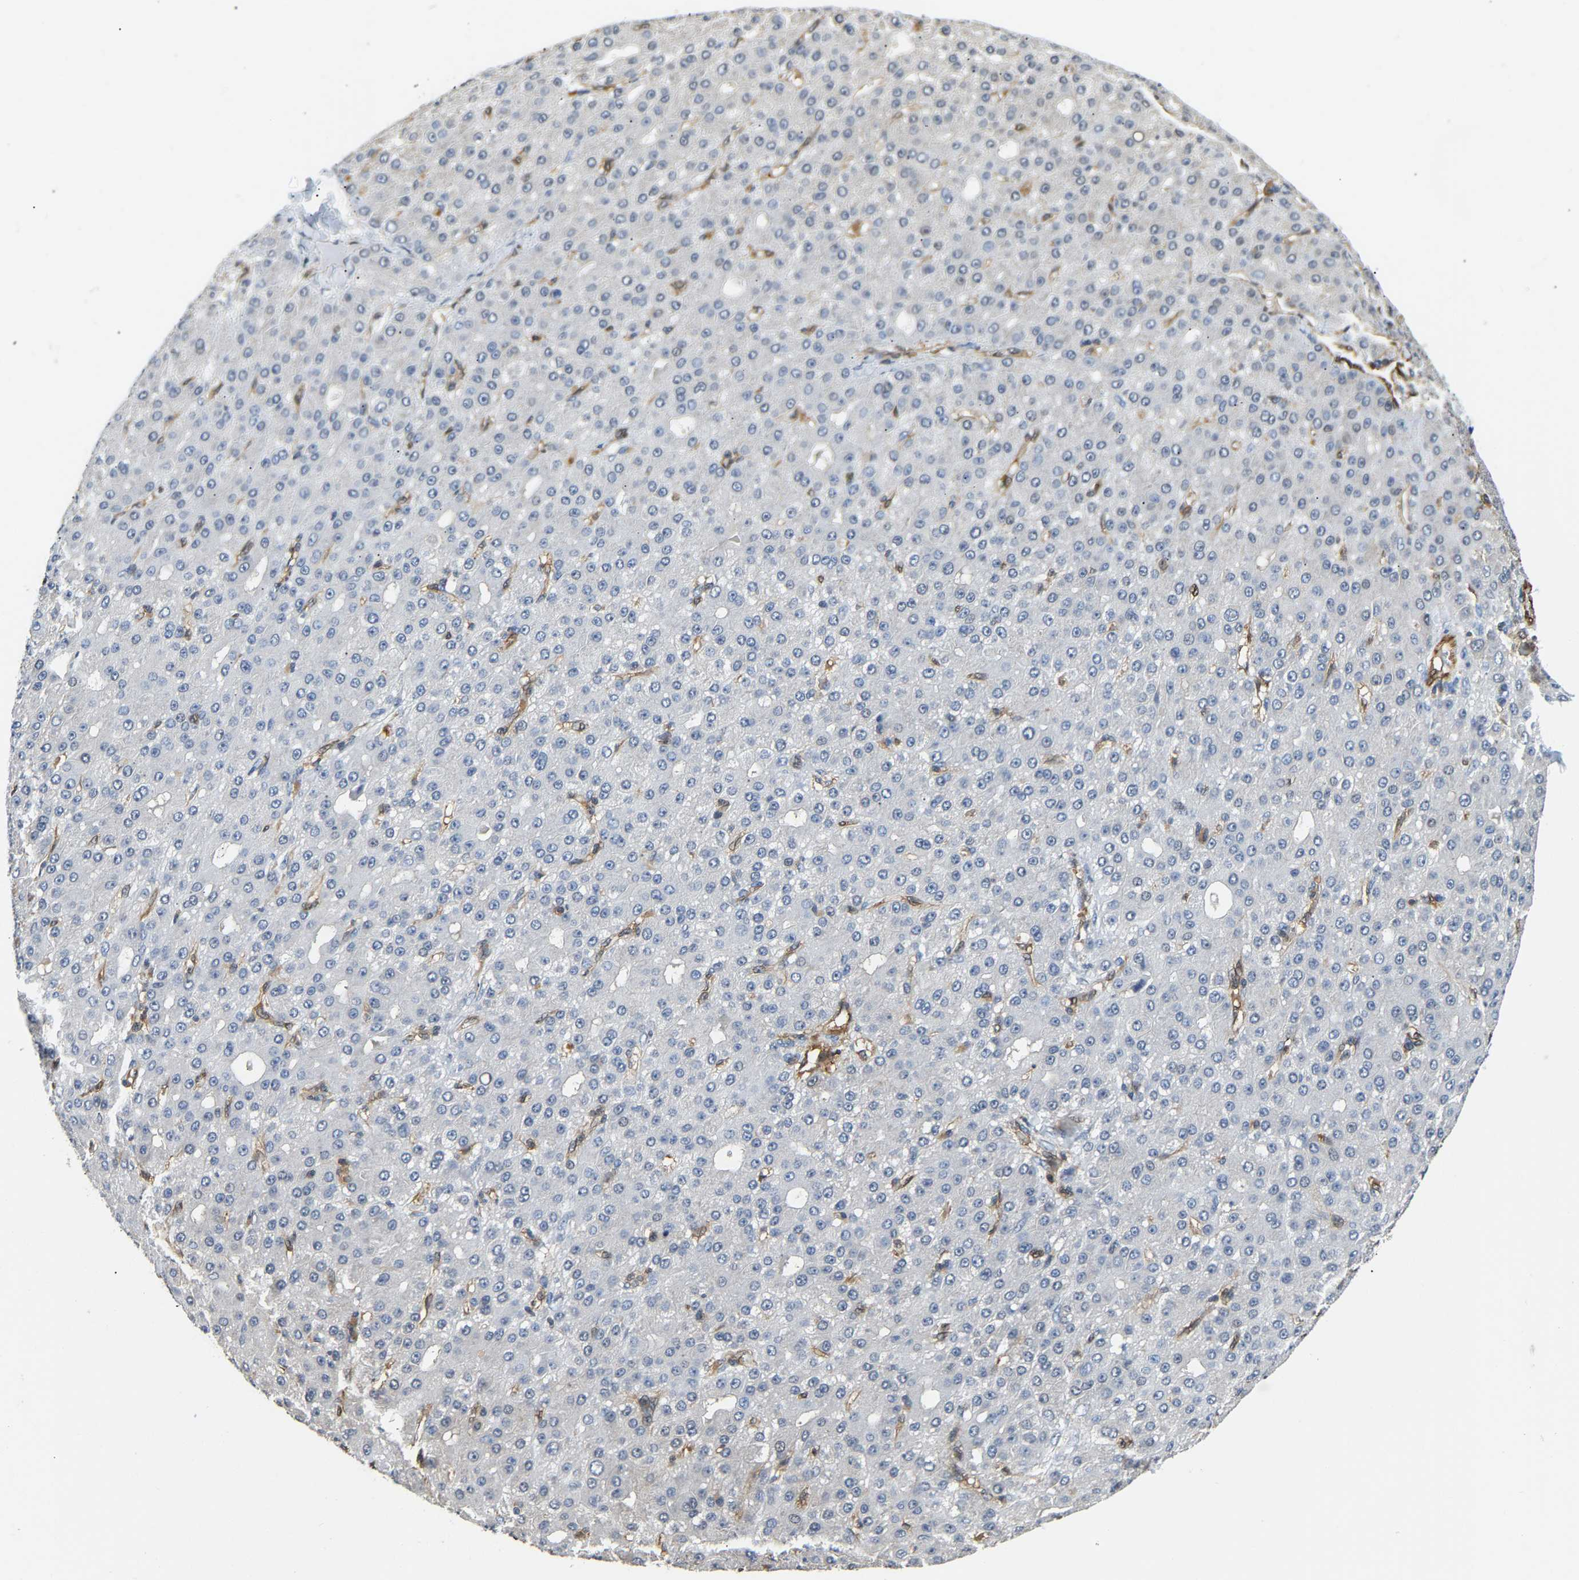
{"staining": {"intensity": "negative", "quantity": "none", "location": "none"}, "tissue": "liver cancer", "cell_type": "Tumor cells", "image_type": "cancer", "snomed": [{"axis": "morphology", "description": "Carcinoma, Hepatocellular, NOS"}, {"axis": "topography", "description": "Liver"}], "caption": "Hepatocellular carcinoma (liver) was stained to show a protein in brown. There is no significant positivity in tumor cells.", "gene": "GIMAP7", "patient": {"sex": "male", "age": 67}}